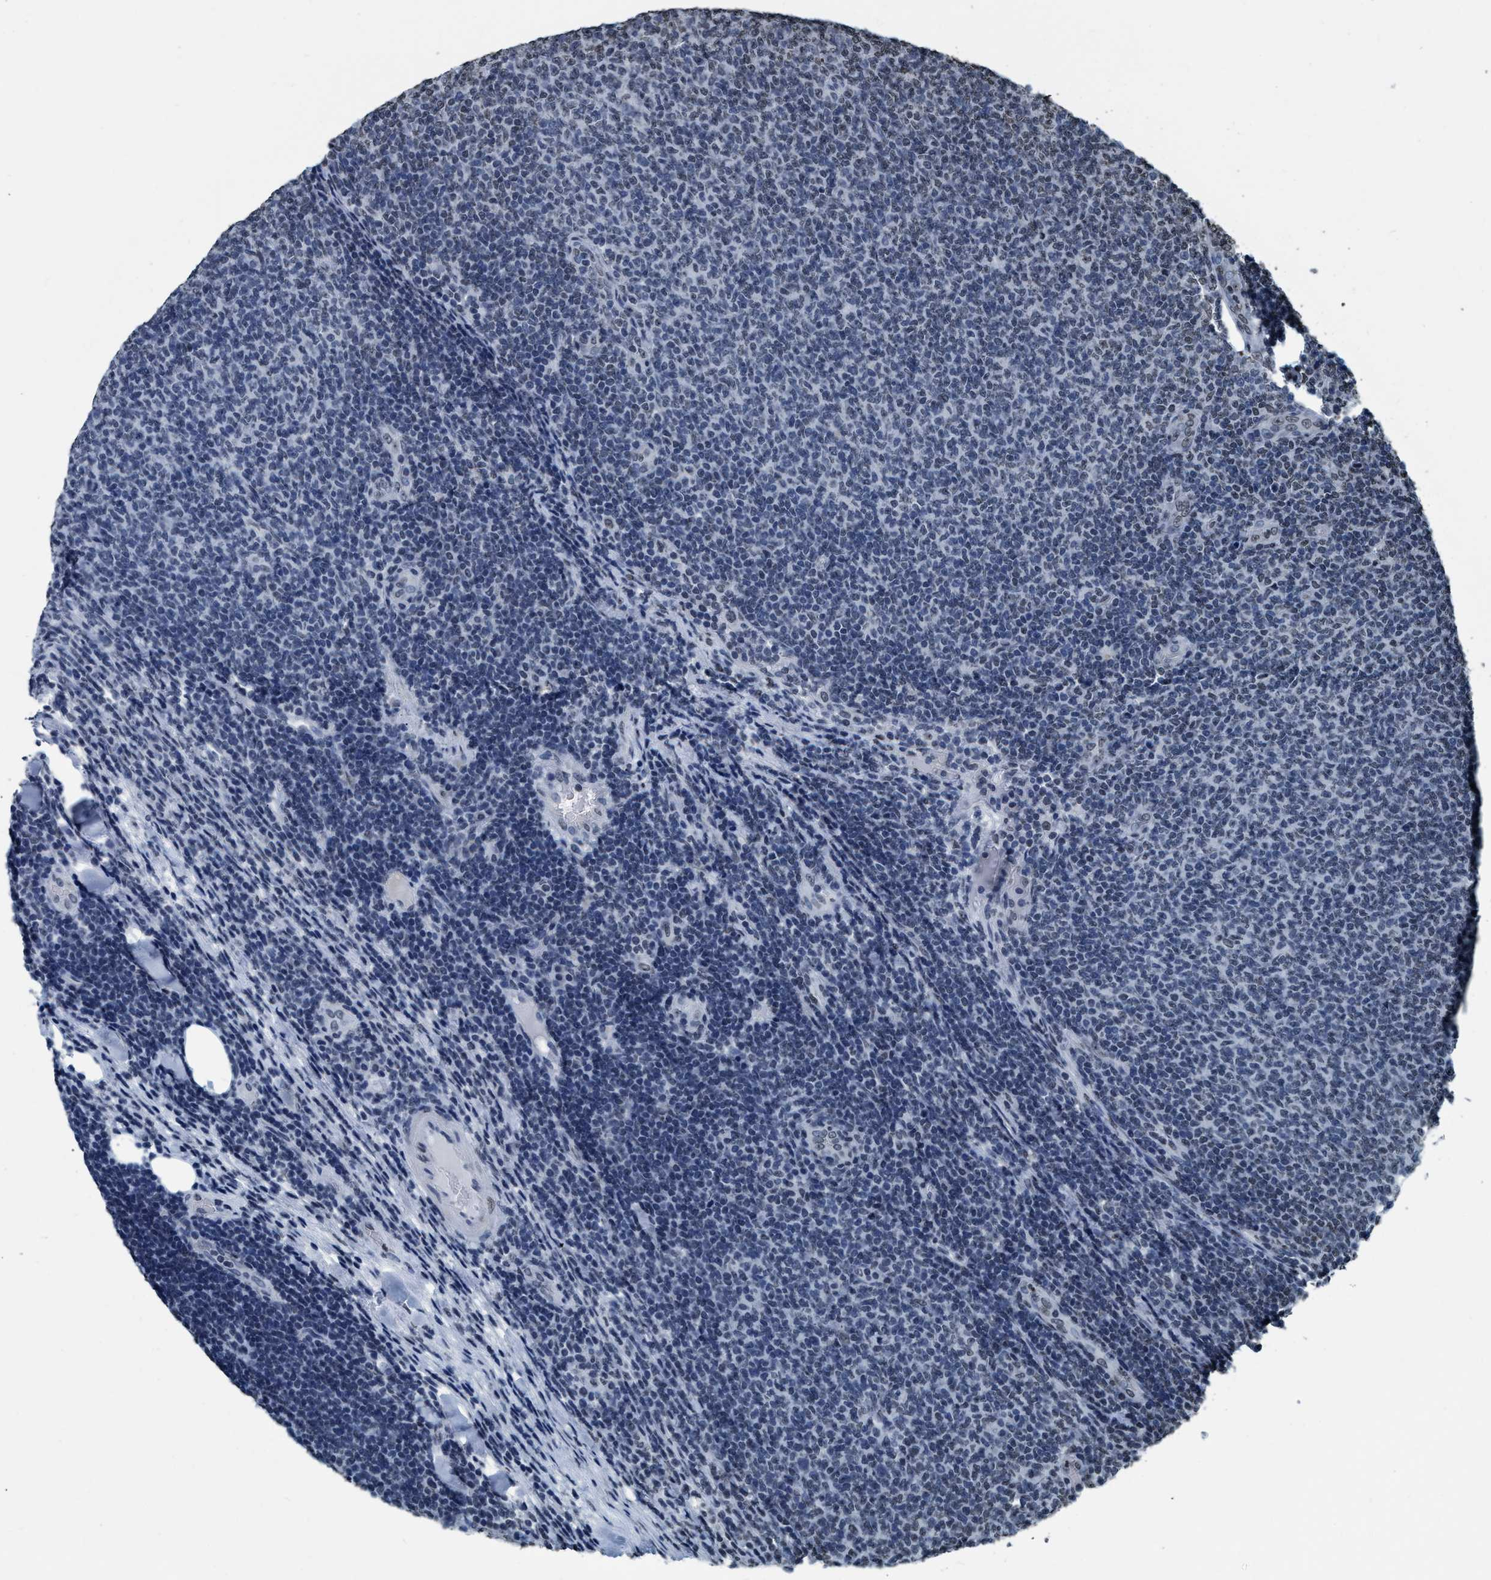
{"staining": {"intensity": "weak", "quantity": "<25%", "location": "nuclear"}, "tissue": "lymphoma", "cell_type": "Tumor cells", "image_type": "cancer", "snomed": [{"axis": "morphology", "description": "Malignant lymphoma, non-Hodgkin's type, Low grade"}, {"axis": "topography", "description": "Lymph node"}], "caption": "This is an immunohistochemistry (IHC) micrograph of human low-grade malignant lymphoma, non-Hodgkin's type. There is no positivity in tumor cells.", "gene": "CCNE2", "patient": {"sex": "male", "age": 66}}